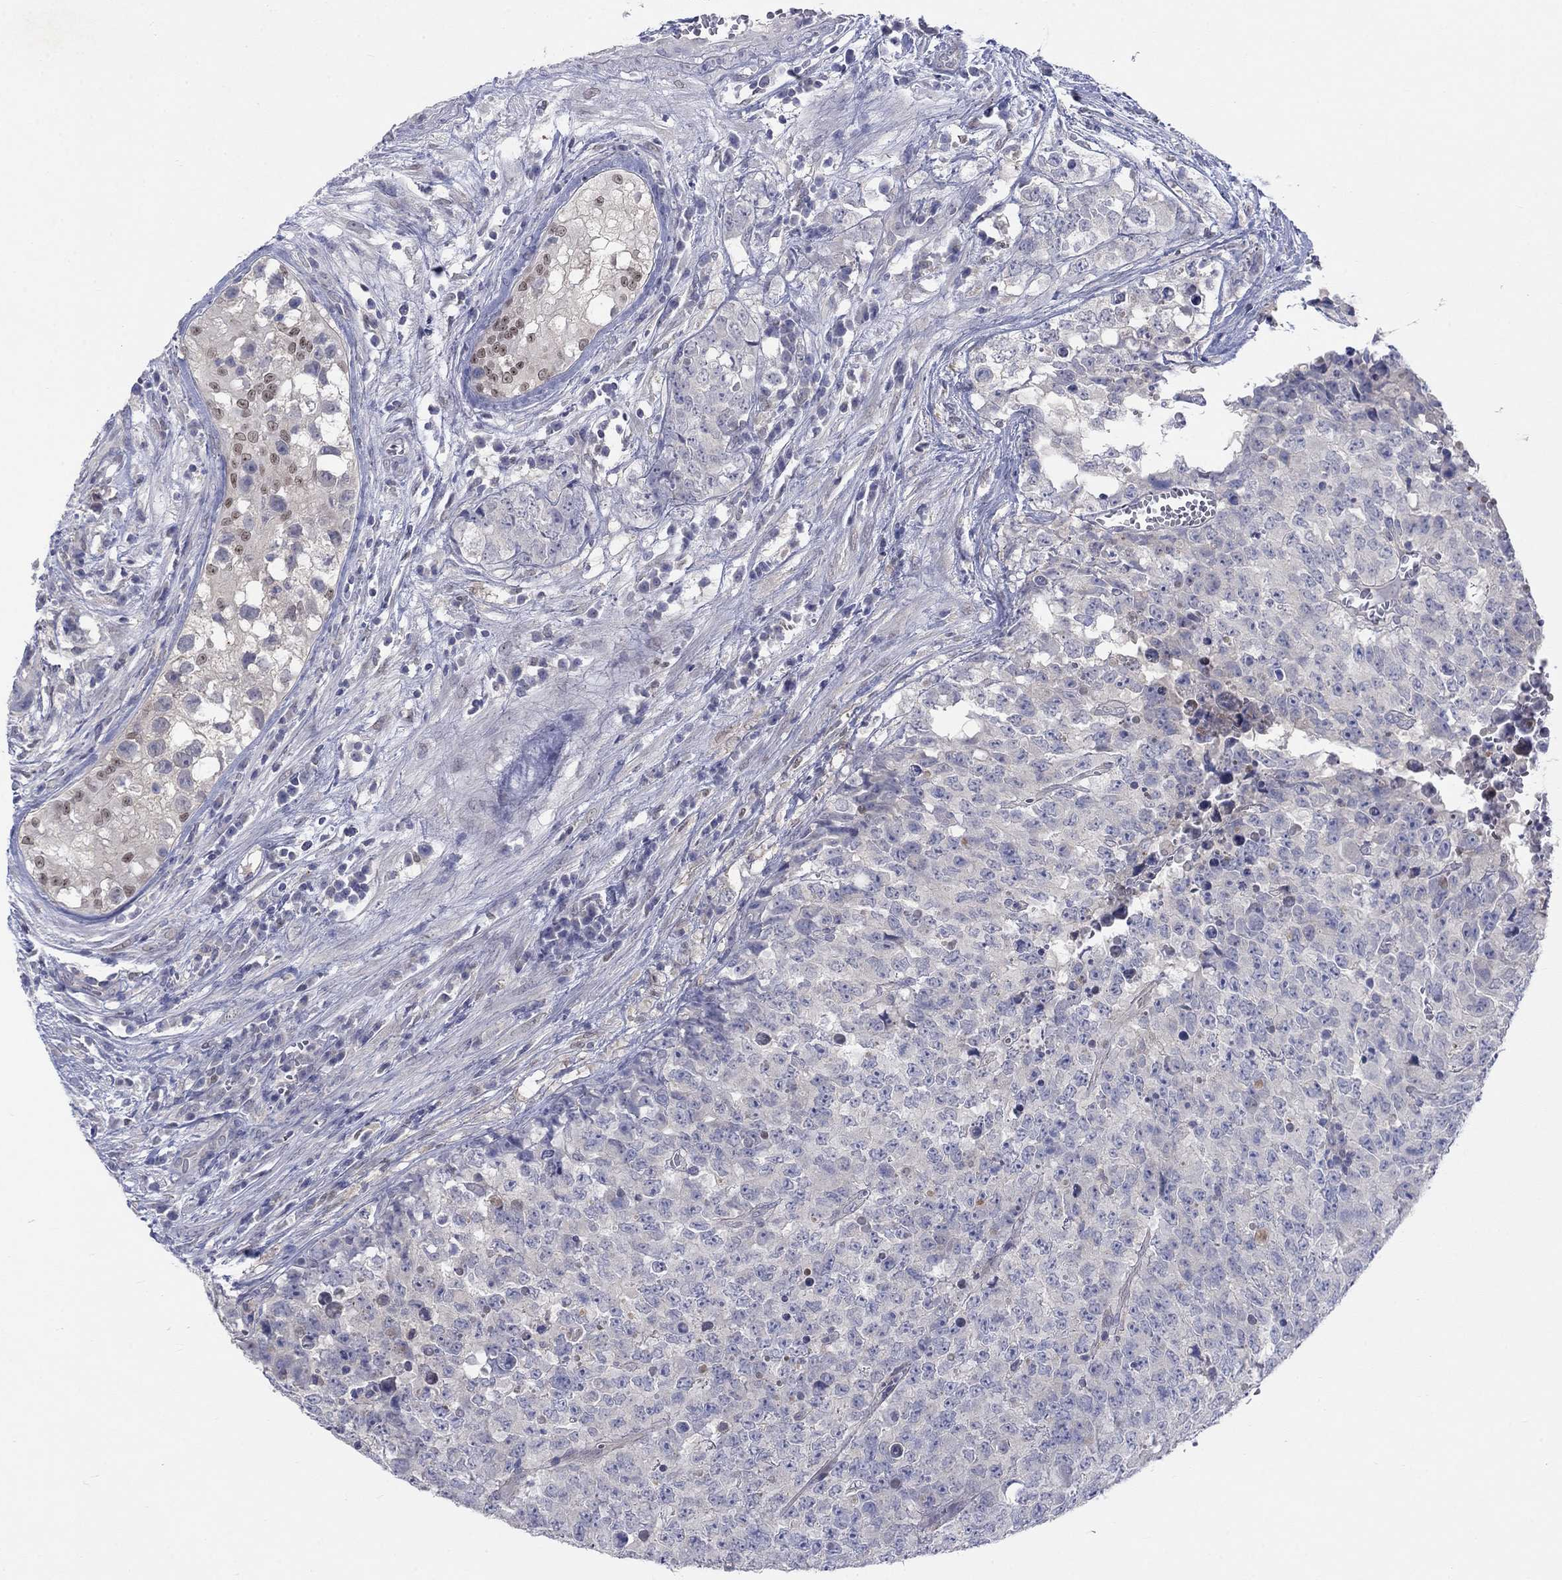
{"staining": {"intensity": "negative", "quantity": "none", "location": "none"}, "tissue": "testis cancer", "cell_type": "Tumor cells", "image_type": "cancer", "snomed": [{"axis": "morphology", "description": "Carcinoma, Embryonal, NOS"}, {"axis": "topography", "description": "Testis"}], "caption": "Micrograph shows no significant protein positivity in tumor cells of testis embryonal carcinoma. The staining is performed using DAB (3,3'-diaminobenzidine) brown chromogen with nuclei counter-stained in using hematoxylin.", "gene": "EGFLAM", "patient": {"sex": "male", "age": 23}}